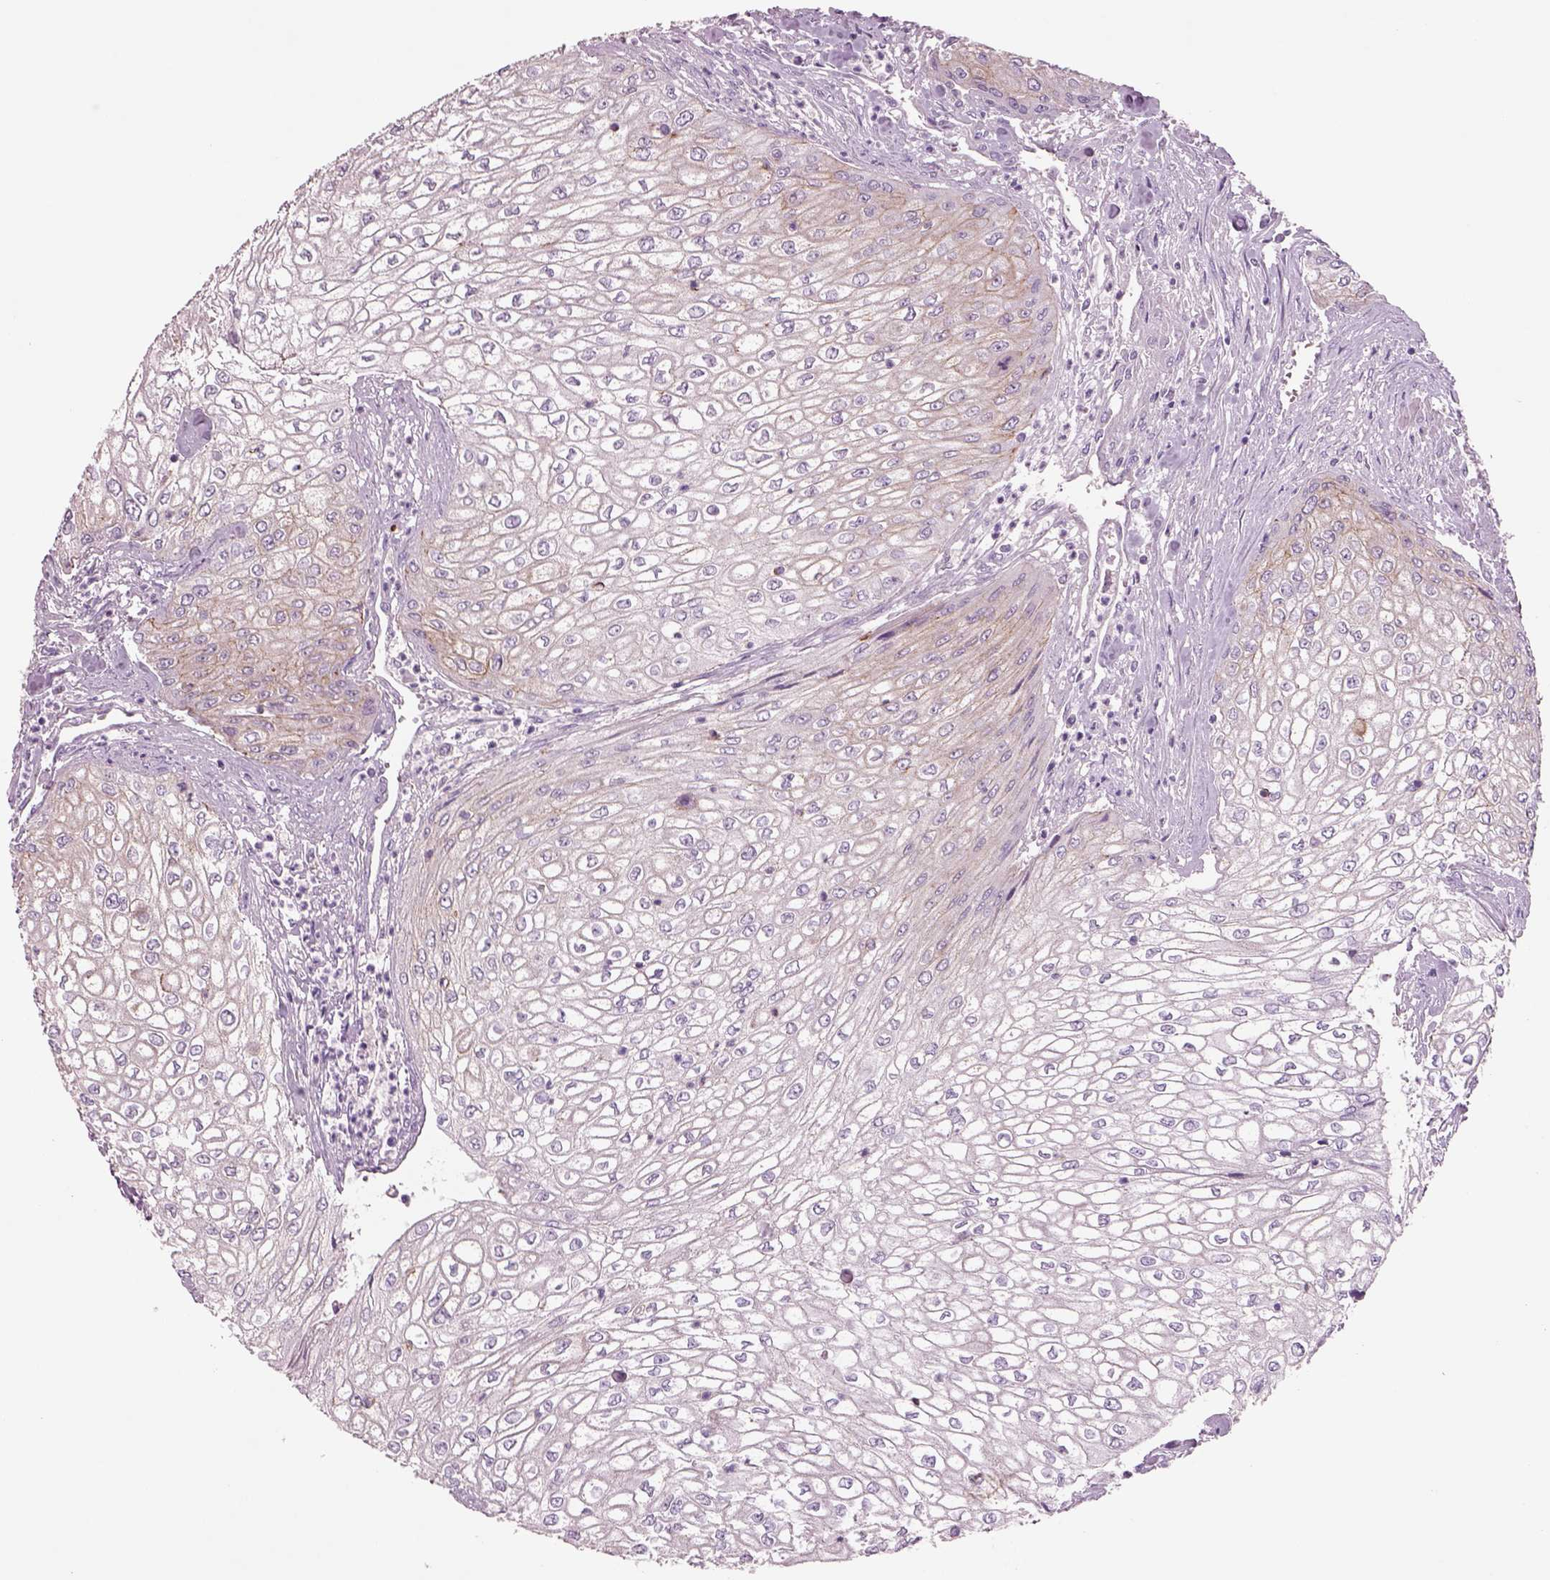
{"staining": {"intensity": "weak", "quantity": "<25%", "location": "cytoplasmic/membranous"}, "tissue": "urothelial cancer", "cell_type": "Tumor cells", "image_type": "cancer", "snomed": [{"axis": "morphology", "description": "Urothelial carcinoma, High grade"}, {"axis": "topography", "description": "Urinary bladder"}], "caption": "The histopathology image reveals no staining of tumor cells in urothelial cancer. The staining was performed using DAB to visualize the protein expression in brown, while the nuclei were stained in blue with hematoxylin (Magnification: 20x).", "gene": "PLPP7", "patient": {"sex": "male", "age": 62}}